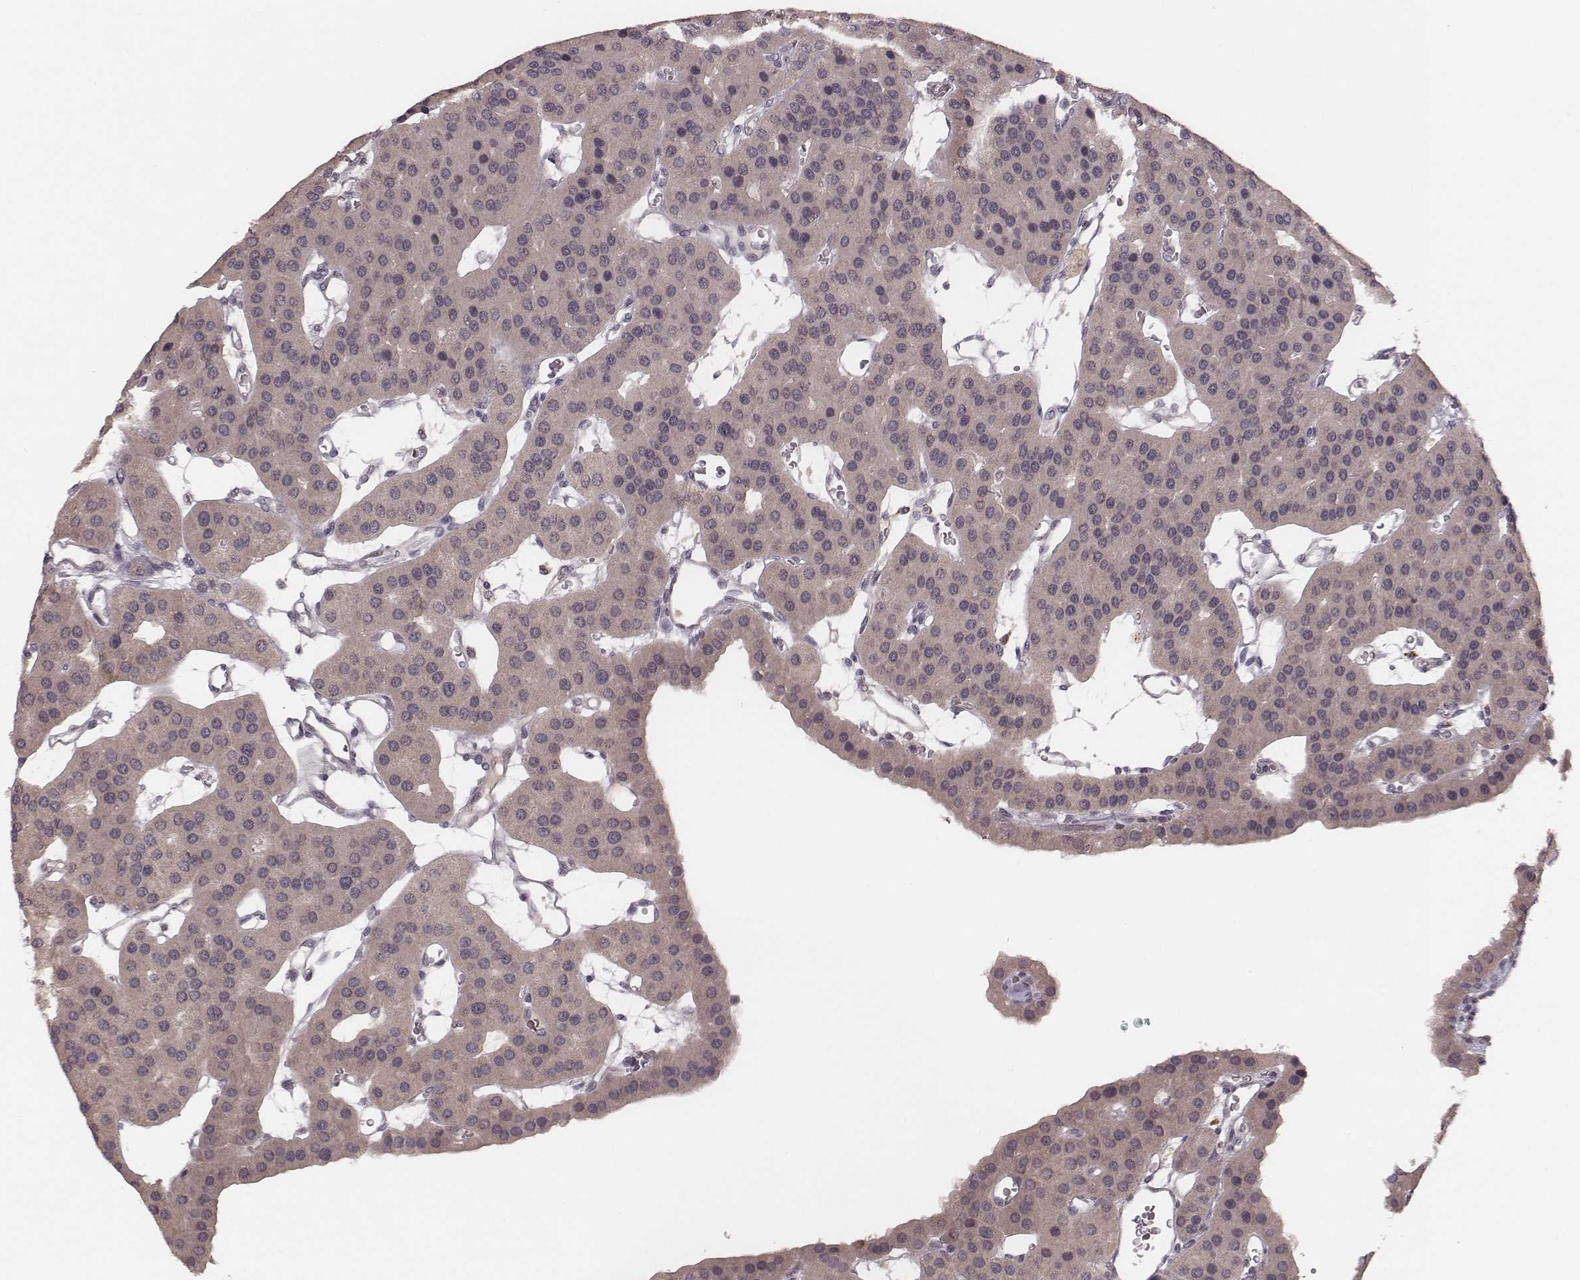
{"staining": {"intensity": "negative", "quantity": "none", "location": "none"}, "tissue": "parathyroid gland", "cell_type": "Glandular cells", "image_type": "normal", "snomed": [{"axis": "morphology", "description": "Normal tissue, NOS"}, {"axis": "morphology", "description": "Adenoma, NOS"}, {"axis": "topography", "description": "Parathyroid gland"}], "caption": "Immunohistochemistry histopathology image of benign parathyroid gland: parathyroid gland stained with DAB demonstrates no significant protein expression in glandular cells.", "gene": "LY6K", "patient": {"sex": "female", "age": 86}}